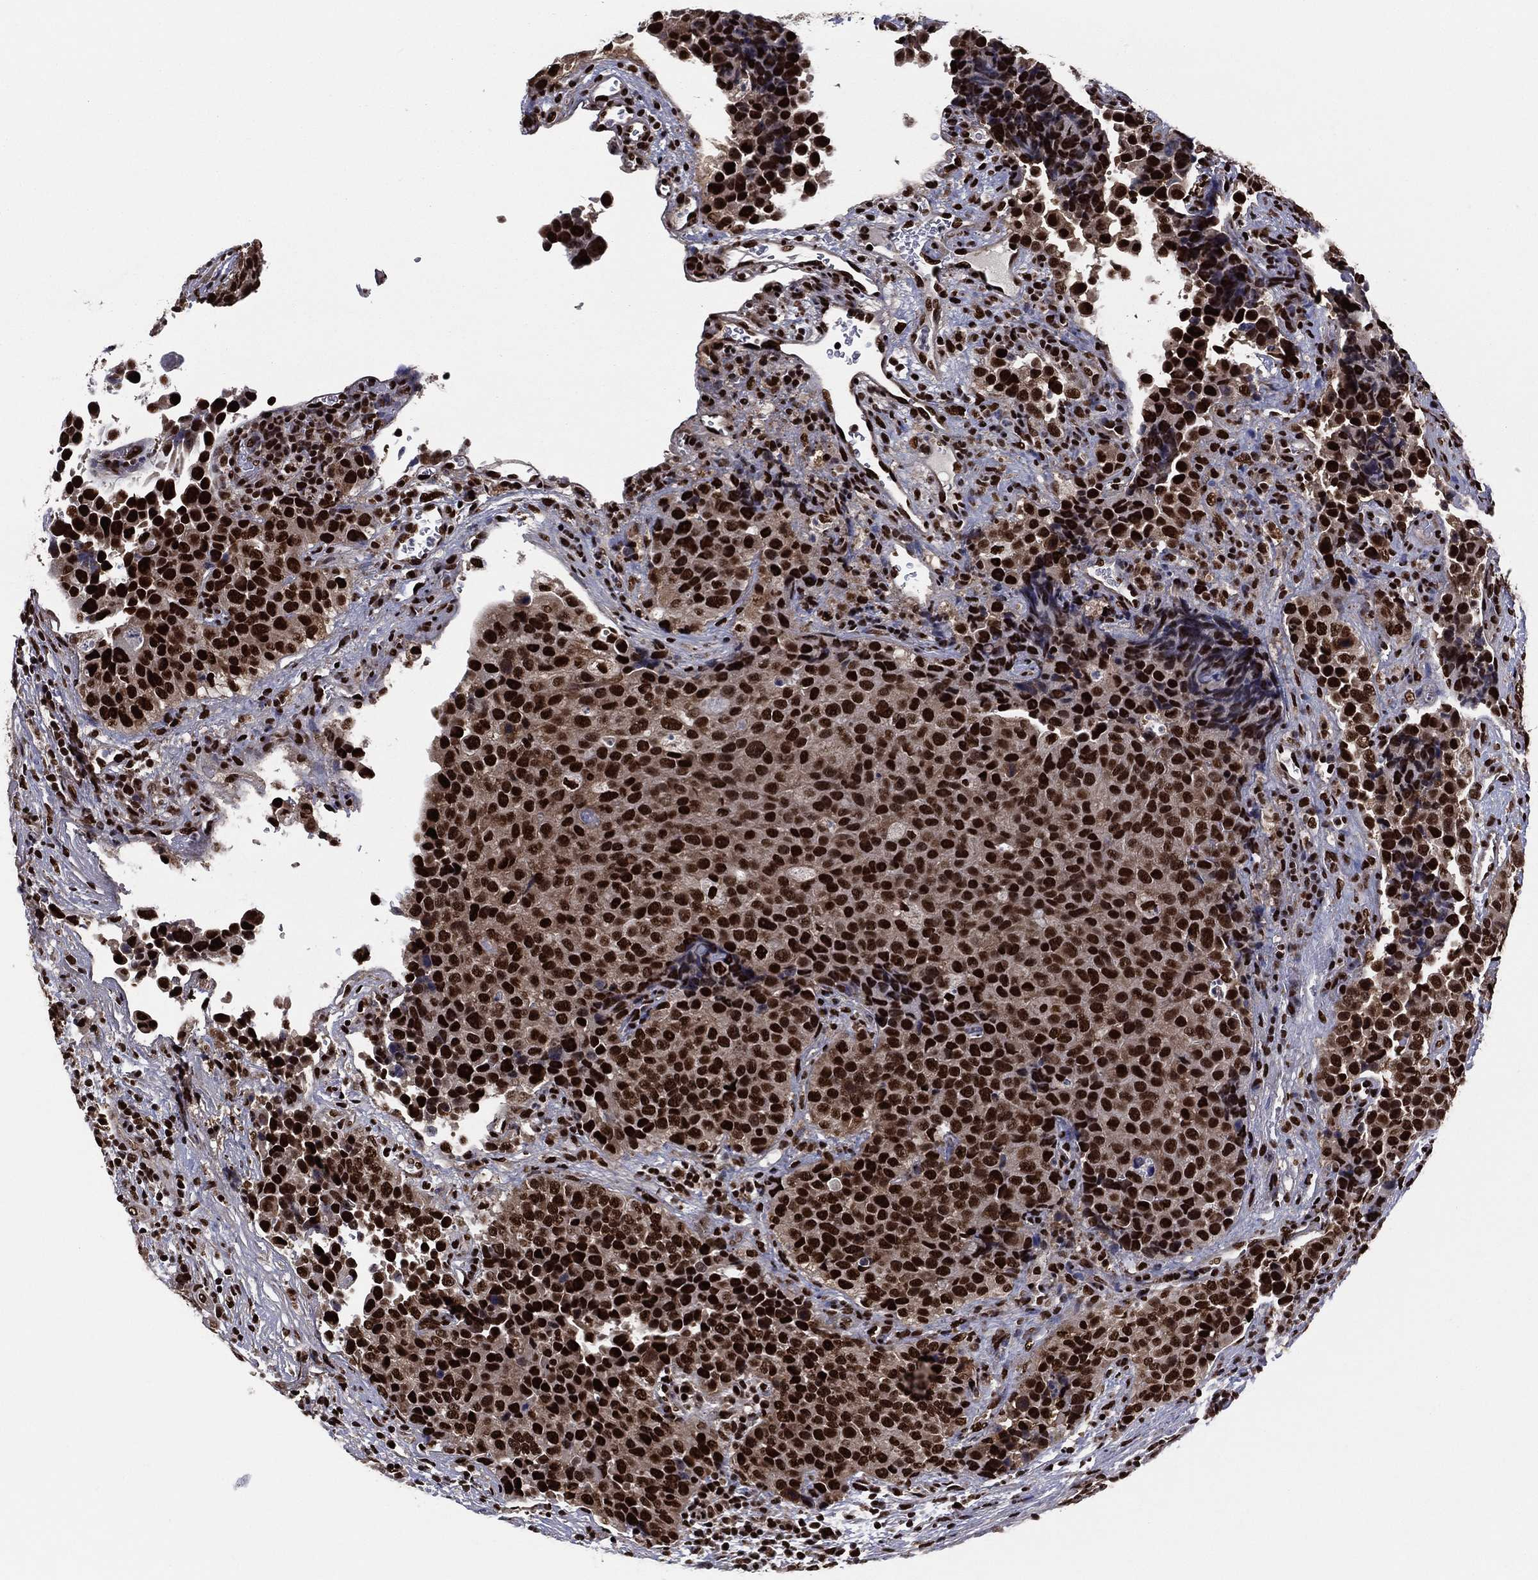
{"staining": {"intensity": "strong", "quantity": ">75%", "location": "nuclear"}, "tissue": "urothelial cancer", "cell_type": "Tumor cells", "image_type": "cancer", "snomed": [{"axis": "morphology", "description": "Urothelial carcinoma, NOS"}, {"axis": "topography", "description": "Urinary bladder"}], "caption": "This micrograph demonstrates transitional cell carcinoma stained with immunohistochemistry to label a protein in brown. The nuclear of tumor cells show strong positivity for the protein. Nuclei are counter-stained blue.", "gene": "TP53BP1", "patient": {"sex": "male", "age": 52}}